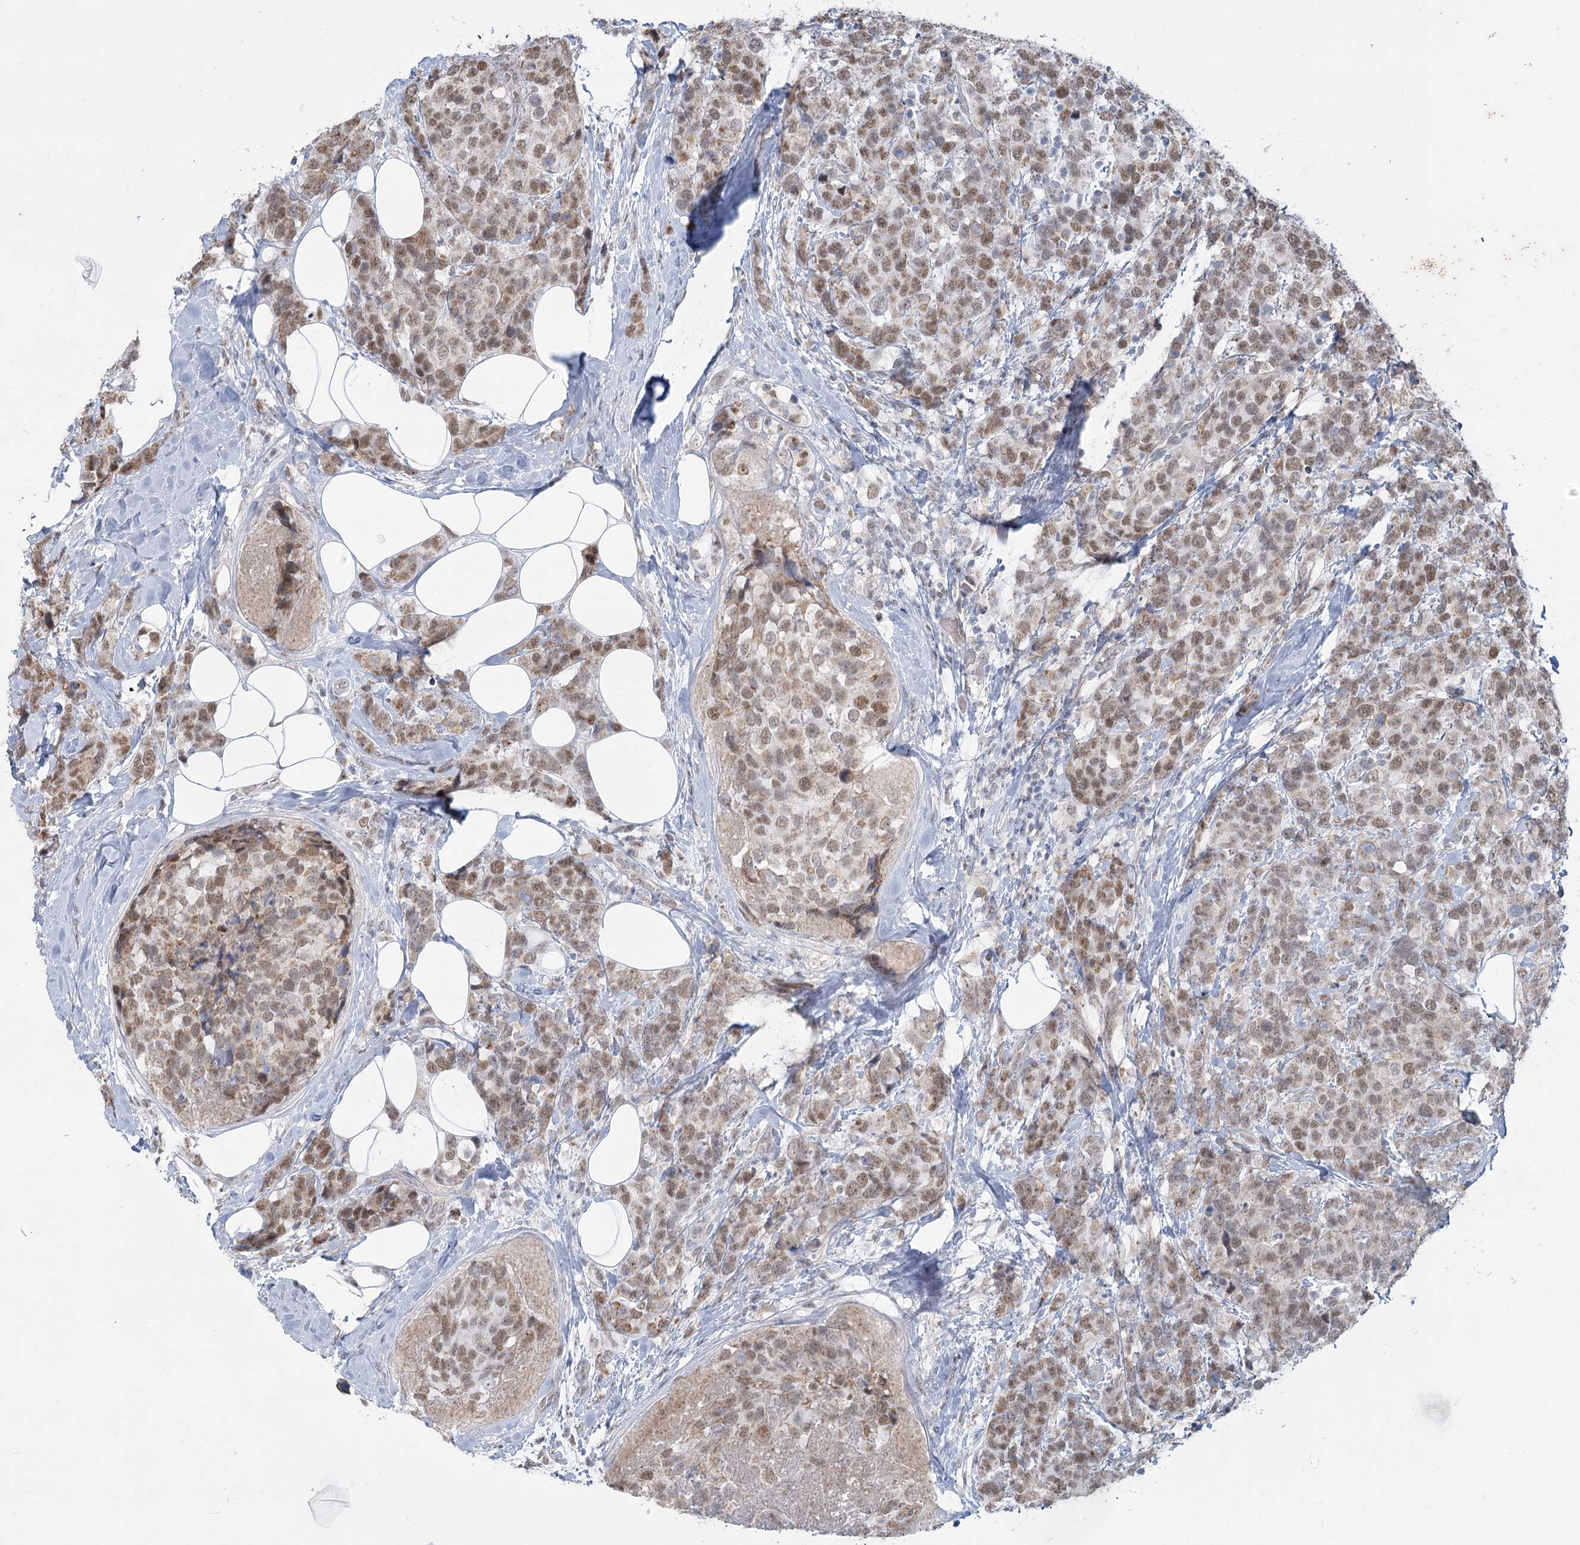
{"staining": {"intensity": "moderate", "quantity": ">75%", "location": "nuclear"}, "tissue": "breast cancer", "cell_type": "Tumor cells", "image_type": "cancer", "snomed": [{"axis": "morphology", "description": "Lobular carcinoma"}, {"axis": "topography", "description": "Breast"}], "caption": "Tumor cells demonstrate moderate nuclear staining in about >75% of cells in breast cancer. Immunohistochemistry stains the protein of interest in brown and the nuclei are stained blue.", "gene": "MTG1", "patient": {"sex": "female", "age": 59}}